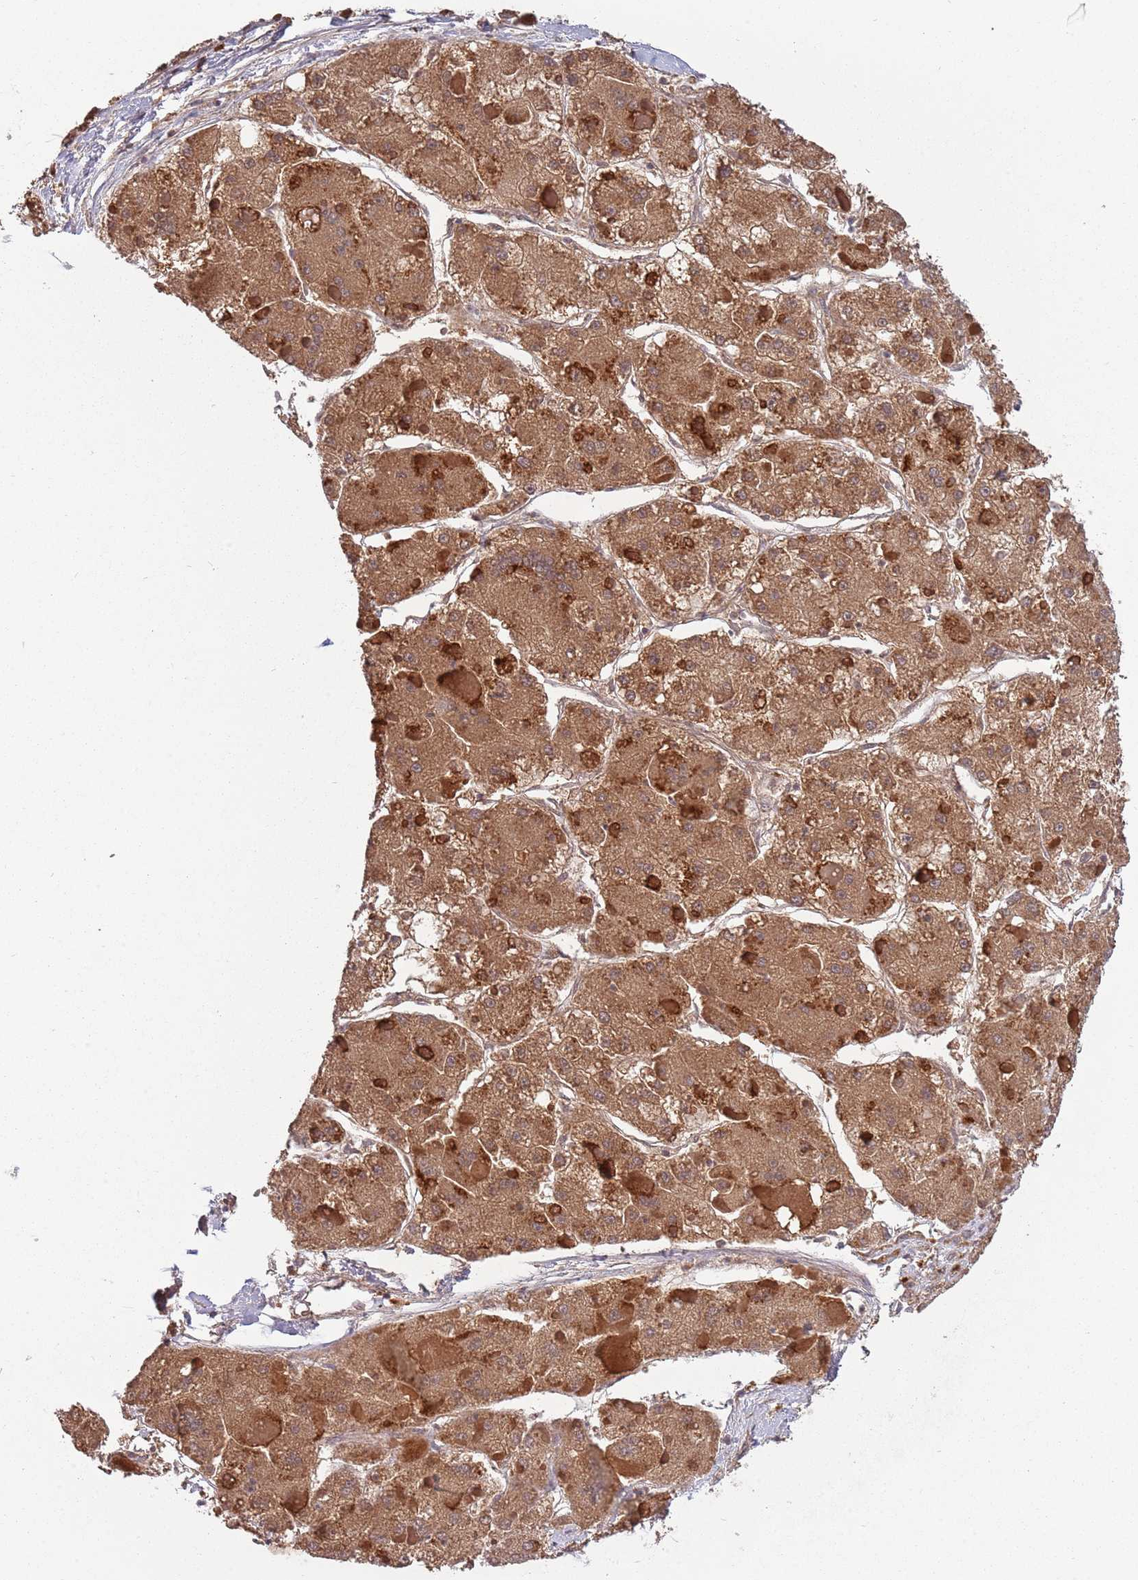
{"staining": {"intensity": "moderate", "quantity": ">75%", "location": "cytoplasmic/membranous"}, "tissue": "liver cancer", "cell_type": "Tumor cells", "image_type": "cancer", "snomed": [{"axis": "morphology", "description": "Carcinoma, Hepatocellular, NOS"}, {"axis": "topography", "description": "Liver"}], "caption": "An image of human liver cancer (hepatocellular carcinoma) stained for a protein displays moderate cytoplasmic/membranous brown staining in tumor cells. (DAB = brown stain, brightfield microscopy at high magnification).", "gene": "USP32", "patient": {"sex": "female", "age": 73}}